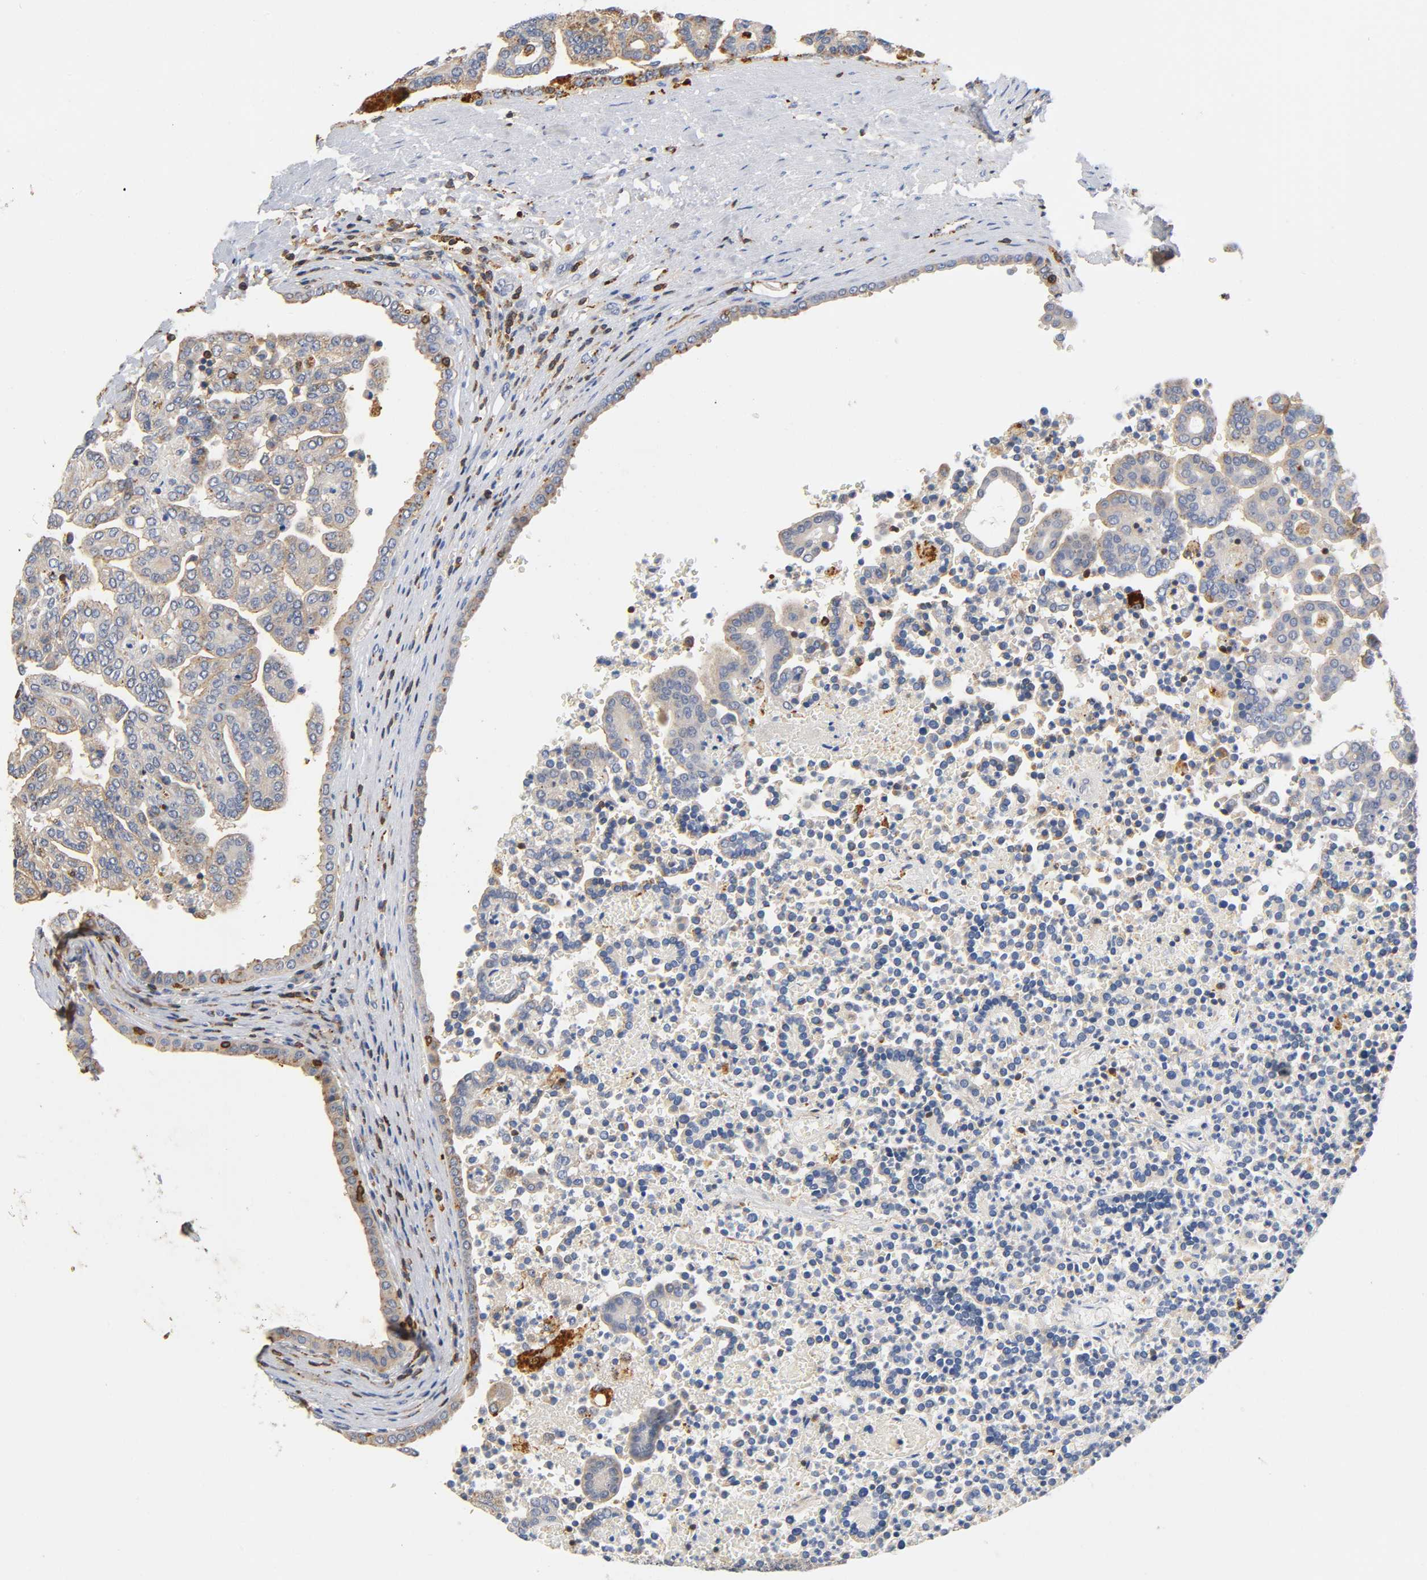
{"staining": {"intensity": "weak", "quantity": "25%-75%", "location": "cytoplasmic/membranous"}, "tissue": "renal cancer", "cell_type": "Tumor cells", "image_type": "cancer", "snomed": [{"axis": "morphology", "description": "Adenocarcinoma, NOS"}, {"axis": "topography", "description": "Kidney"}], "caption": "High-power microscopy captured an IHC photomicrograph of renal cancer (adenocarcinoma), revealing weak cytoplasmic/membranous positivity in about 25%-75% of tumor cells.", "gene": "UCKL1", "patient": {"sex": "male", "age": 61}}